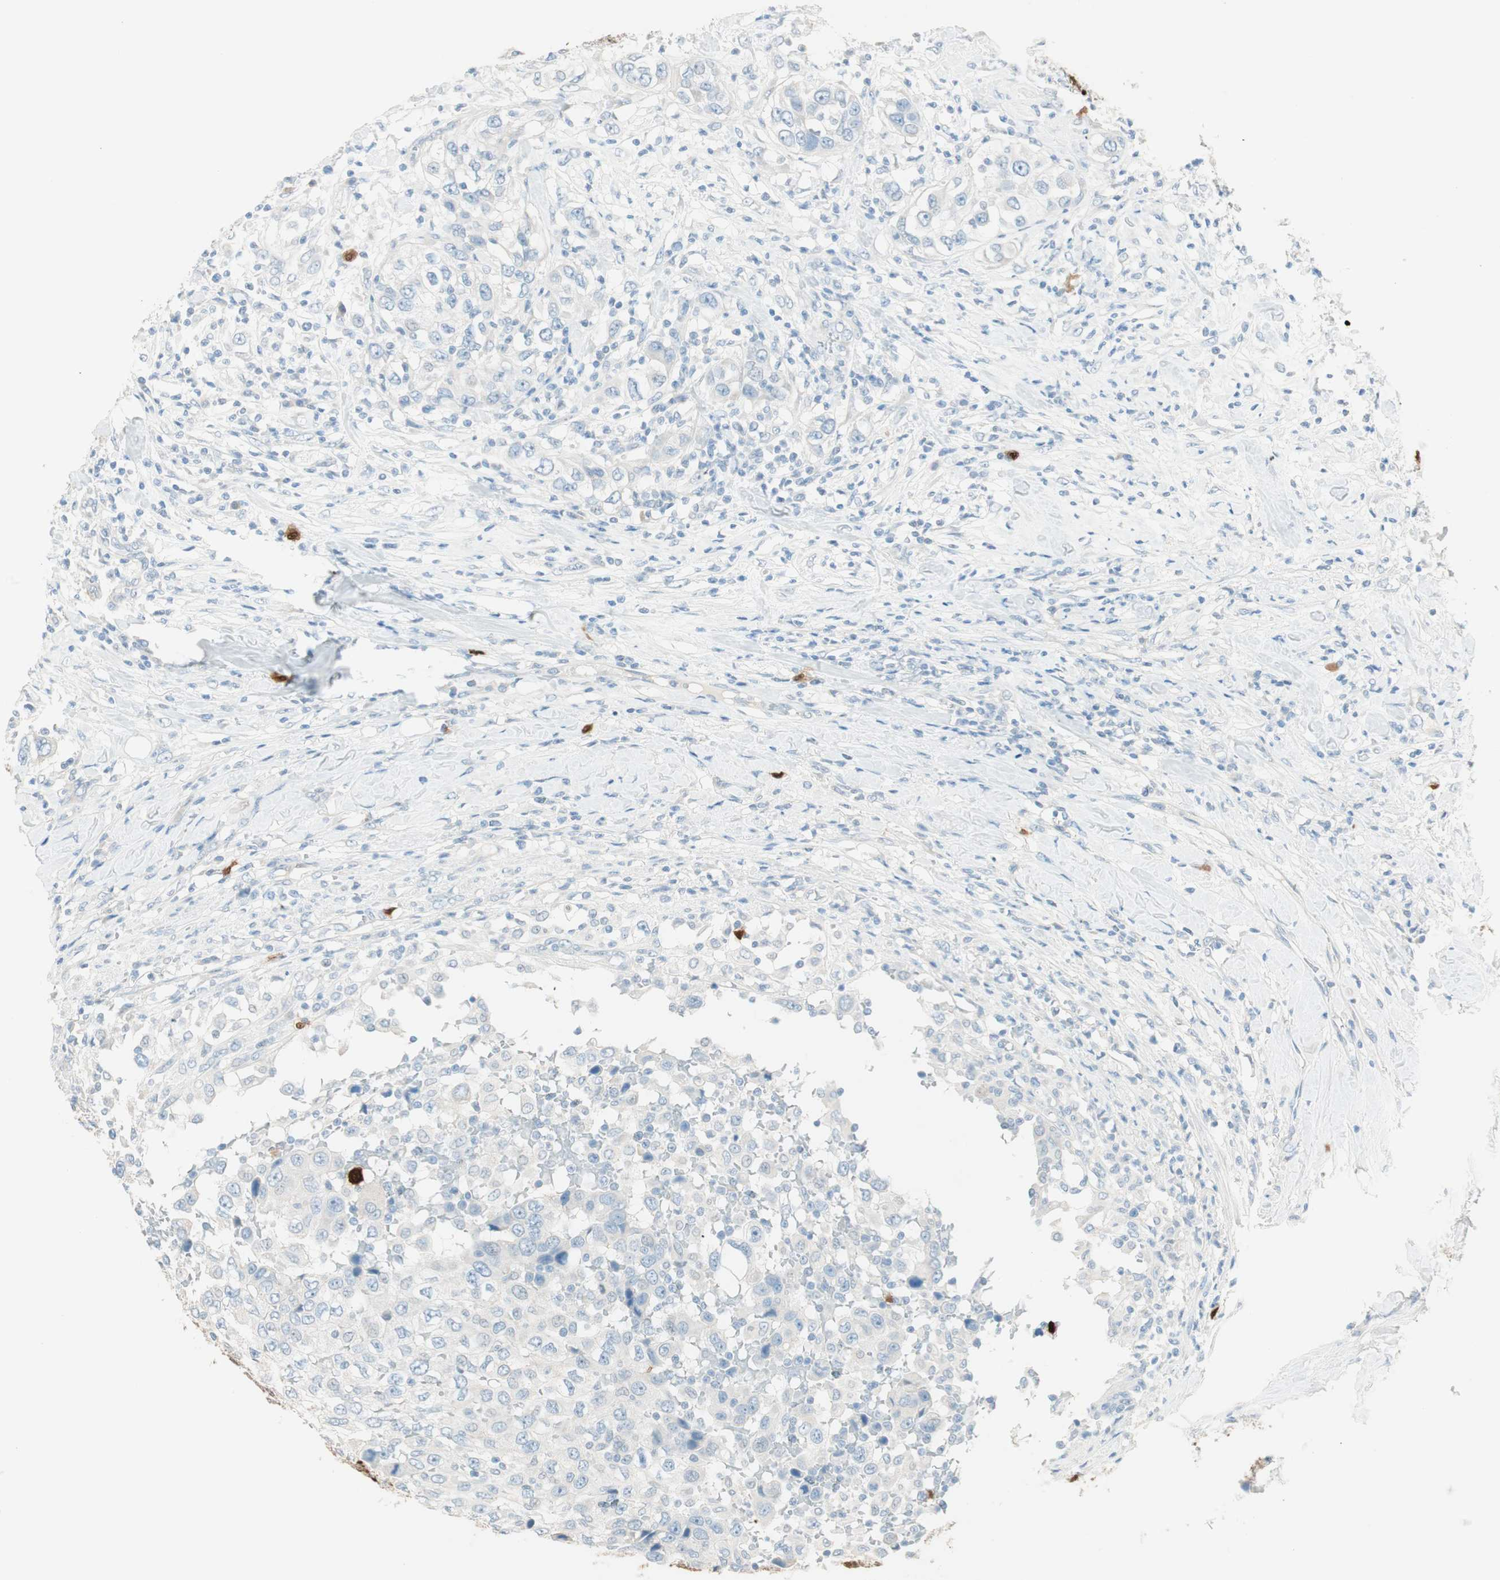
{"staining": {"intensity": "negative", "quantity": "none", "location": "none"}, "tissue": "urothelial cancer", "cell_type": "Tumor cells", "image_type": "cancer", "snomed": [{"axis": "morphology", "description": "Urothelial carcinoma, High grade"}, {"axis": "topography", "description": "Urinary bladder"}], "caption": "This is a micrograph of IHC staining of high-grade urothelial carcinoma, which shows no staining in tumor cells. (Immunohistochemistry, brightfield microscopy, high magnification).", "gene": "HPGD", "patient": {"sex": "female", "age": 80}}